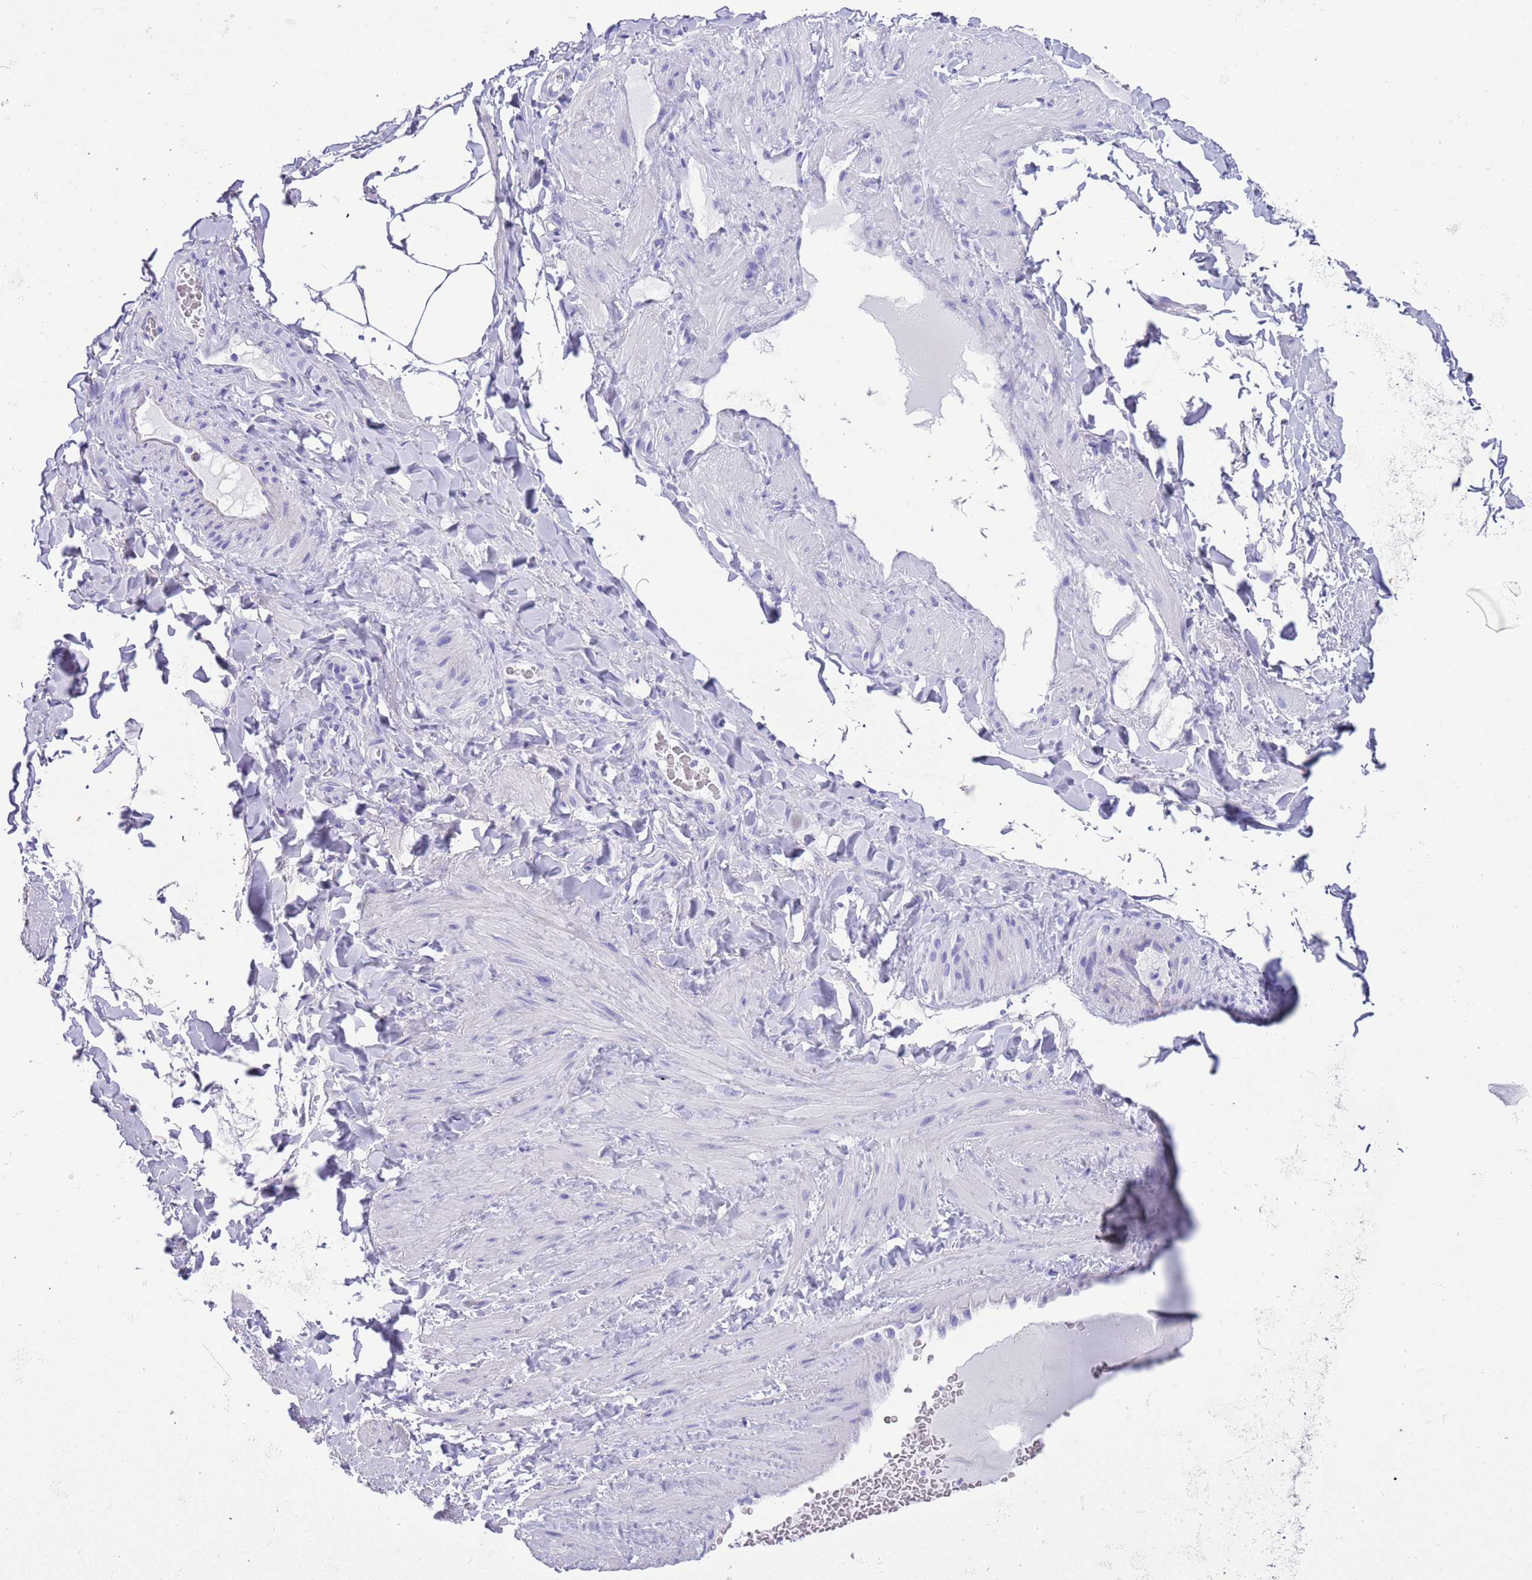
{"staining": {"intensity": "negative", "quantity": "none", "location": "none"}, "tissue": "adipose tissue", "cell_type": "Adipocytes", "image_type": "normal", "snomed": [{"axis": "morphology", "description": "Normal tissue, NOS"}, {"axis": "topography", "description": "Soft tissue"}, {"axis": "topography", "description": "Vascular tissue"}], "caption": "High power microscopy photomicrograph of an immunohistochemistry (IHC) image of normal adipose tissue, revealing no significant positivity in adipocytes. (Immunohistochemistry (ihc), brightfield microscopy, high magnification).", "gene": "TMEM185A", "patient": {"sex": "male", "age": 54}}